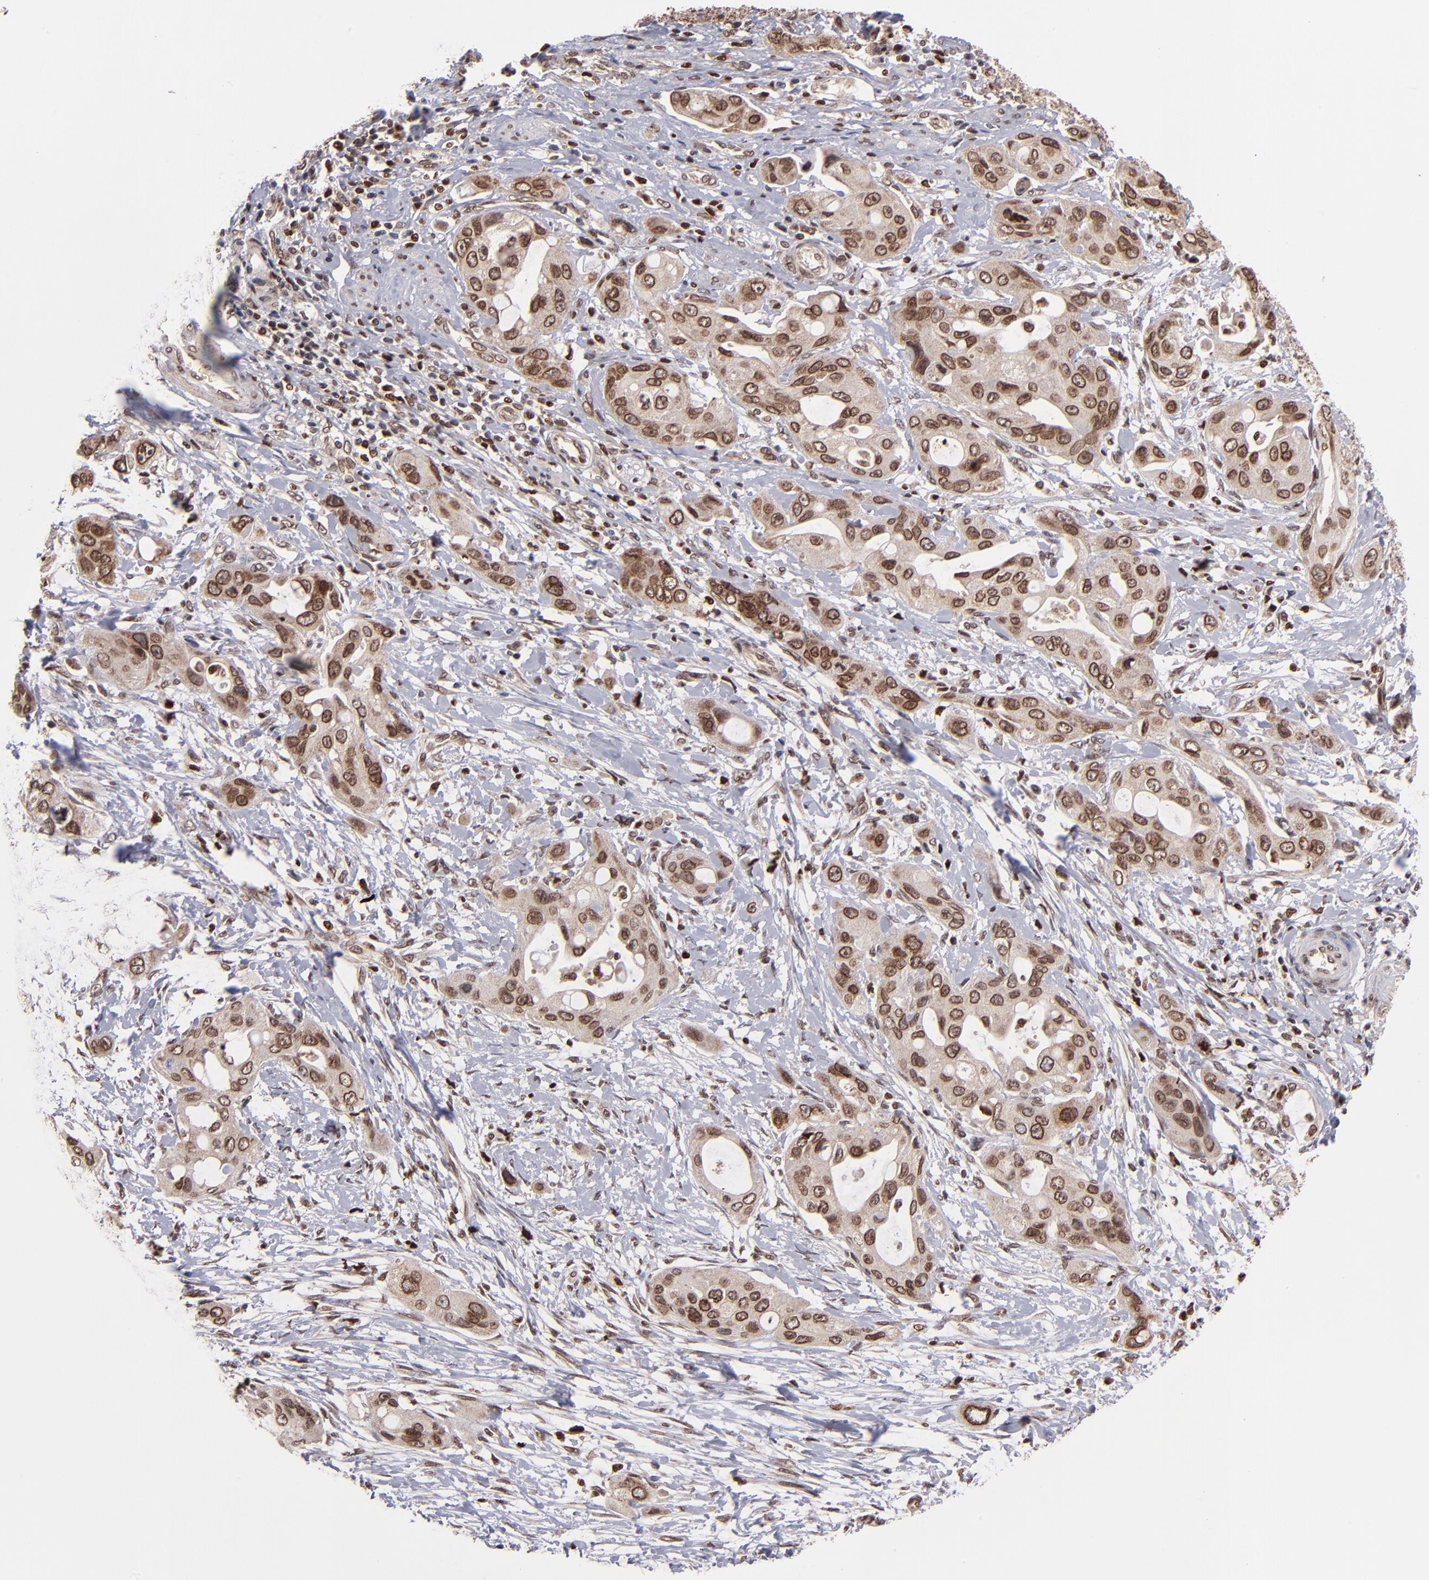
{"staining": {"intensity": "moderate", "quantity": ">75%", "location": "cytoplasmic/membranous,nuclear"}, "tissue": "pancreatic cancer", "cell_type": "Tumor cells", "image_type": "cancer", "snomed": [{"axis": "morphology", "description": "Adenocarcinoma, NOS"}, {"axis": "topography", "description": "Pancreas"}], "caption": "A brown stain labels moderate cytoplasmic/membranous and nuclear positivity of a protein in pancreatic cancer tumor cells.", "gene": "TOP1MT", "patient": {"sex": "female", "age": 60}}